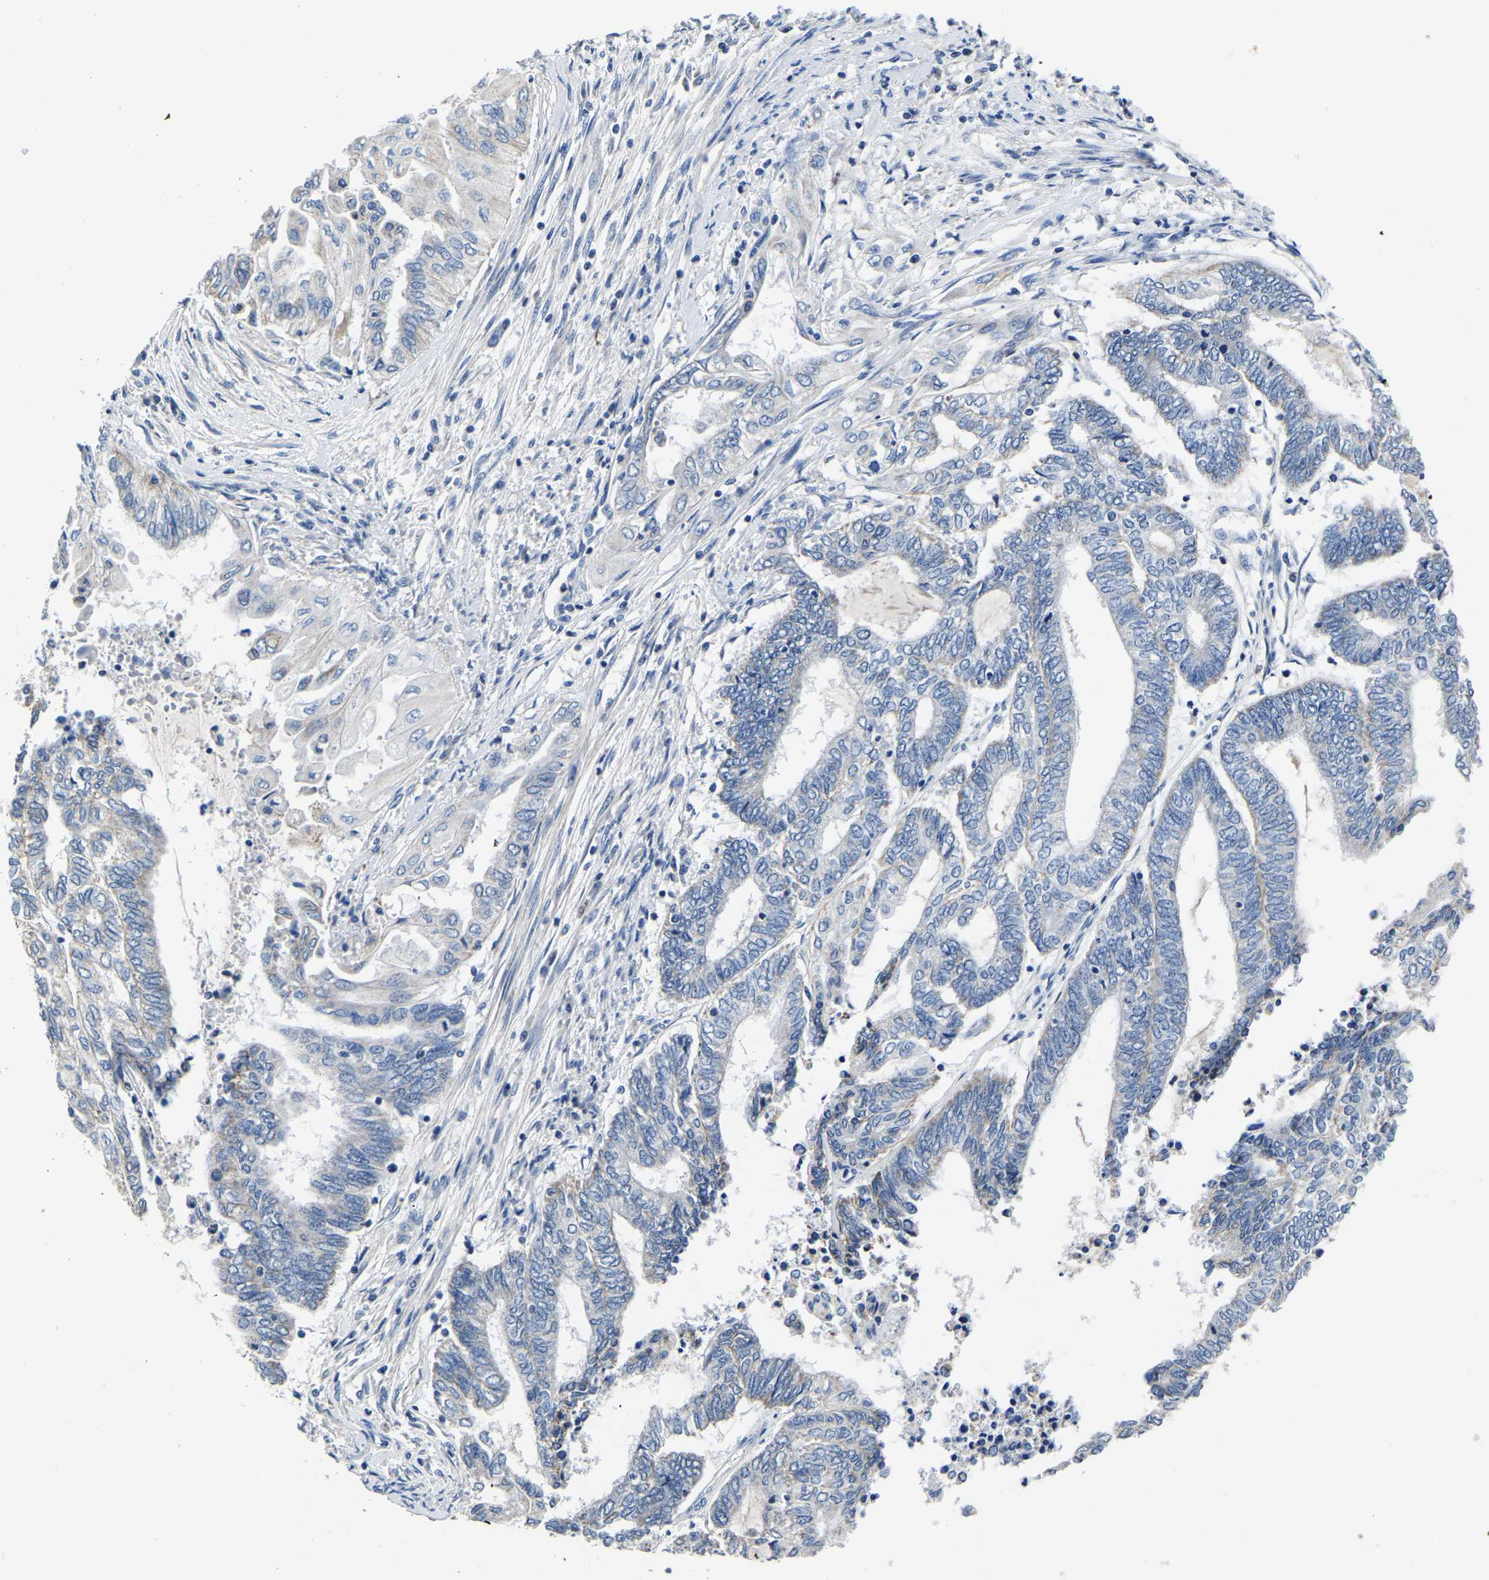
{"staining": {"intensity": "negative", "quantity": "none", "location": "none"}, "tissue": "endometrial cancer", "cell_type": "Tumor cells", "image_type": "cancer", "snomed": [{"axis": "morphology", "description": "Adenocarcinoma, NOS"}, {"axis": "topography", "description": "Uterus"}, {"axis": "topography", "description": "Endometrium"}], "caption": "DAB (3,3'-diaminobenzidine) immunohistochemical staining of human endometrial cancer shows no significant expression in tumor cells. The staining was performed using DAB to visualize the protein expression in brown, while the nuclei were stained in blue with hematoxylin (Magnification: 20x).", "gene": "FGD5", "patient": {"sex": "female", "age": 70}}